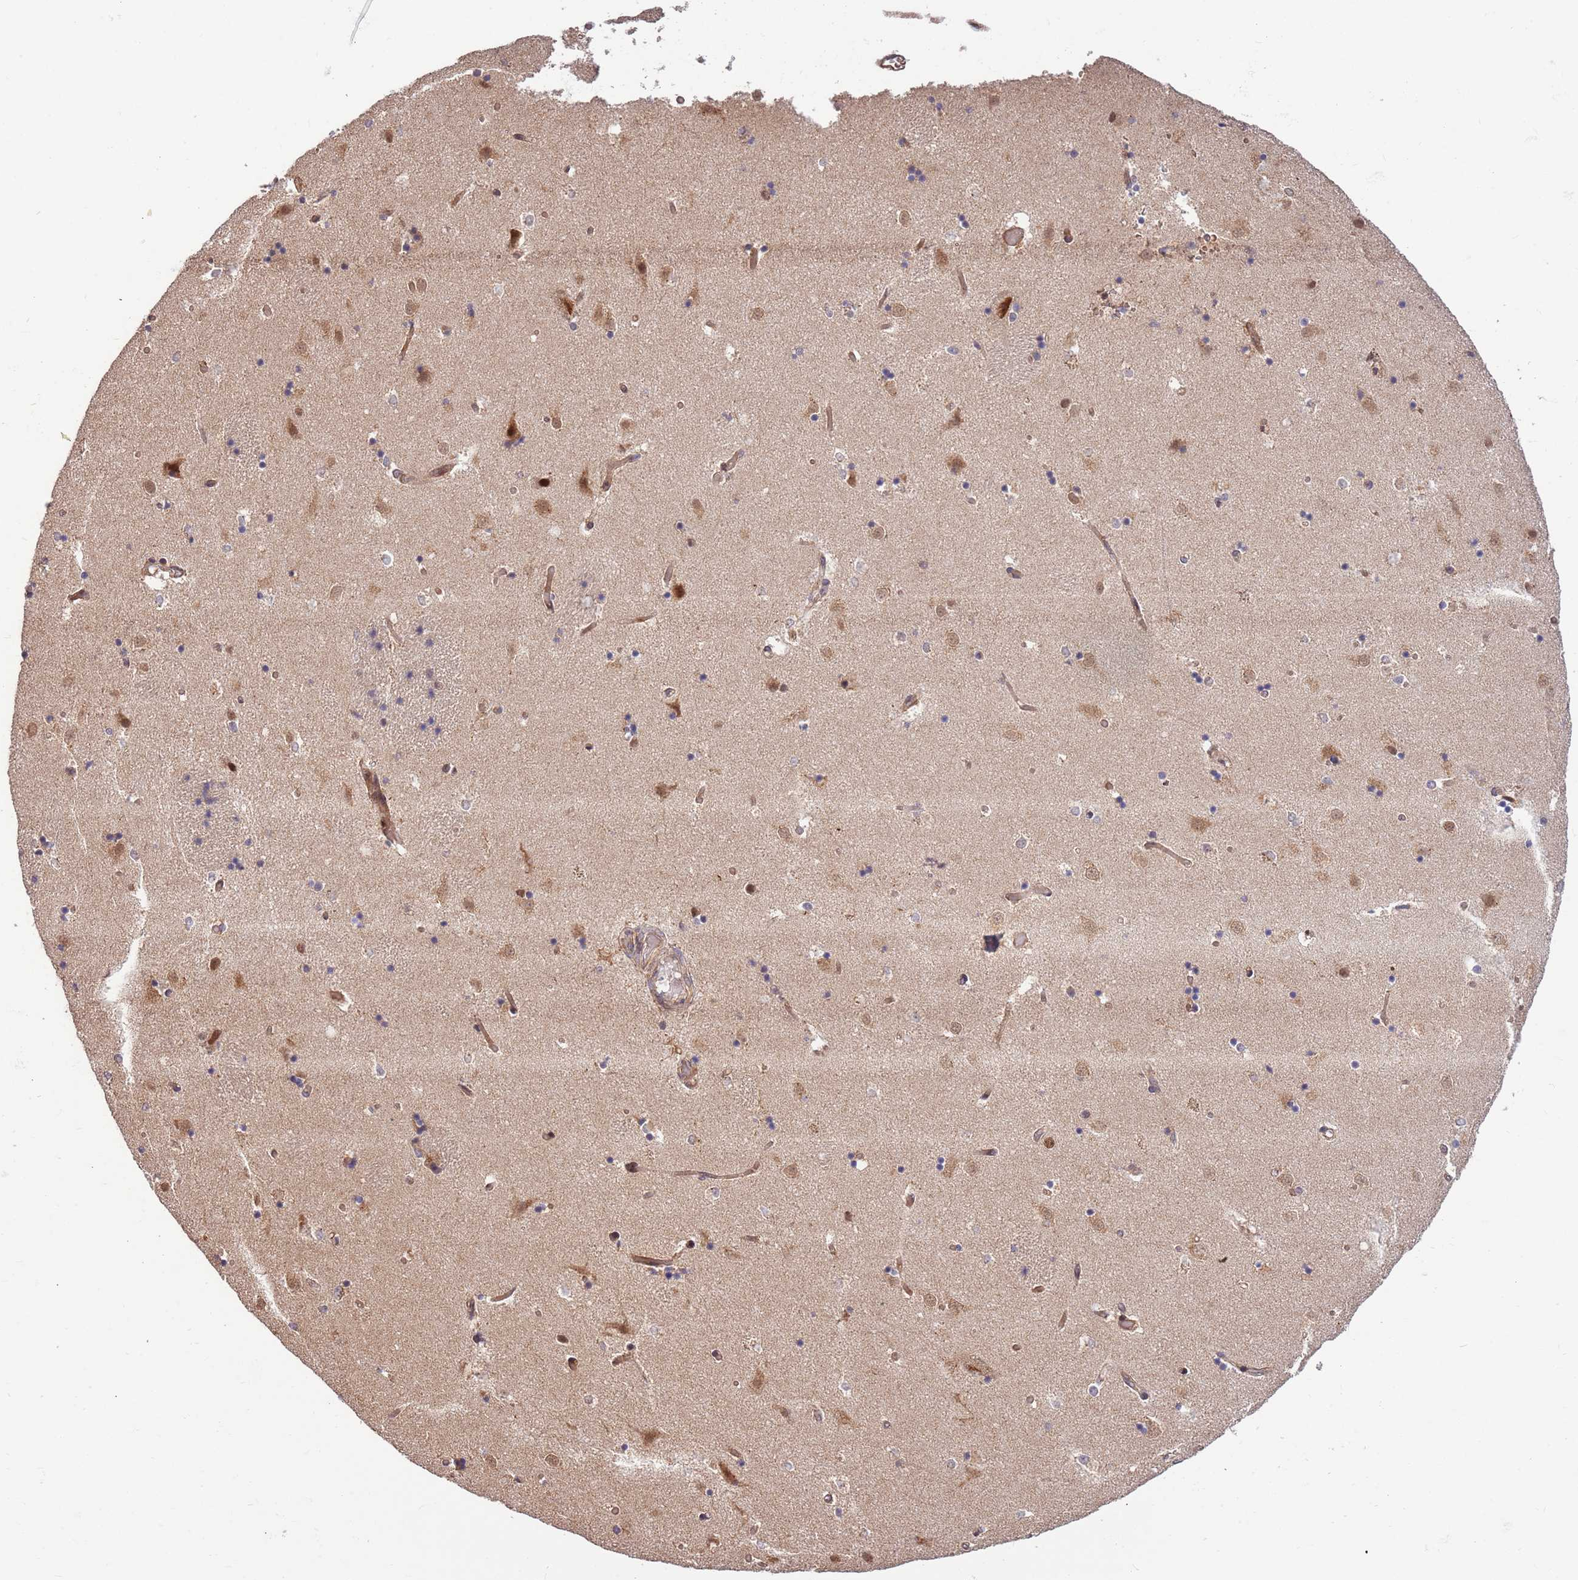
{"staining": {"intensity": "negative", "quantity": "none", "location": "none"}, "tissue": "caudate", "cell_type": "Glial cells", "image_type": "normal", "snomed": [{"axis": "morphology", "description": "Normal tissue, NOS"}, {"axis": "topography", "description": "Lateral ventricle wall"}], "caption": "Immunohistochemistry (IHC) micrograph of unremarkable caudate: human caudate stained with DAB (3,3'-diaminobenzidine) shows no significant protein staining in glial cells.", "gene": "HAUS3", "patient": {"sex": "female", "age": 52}}